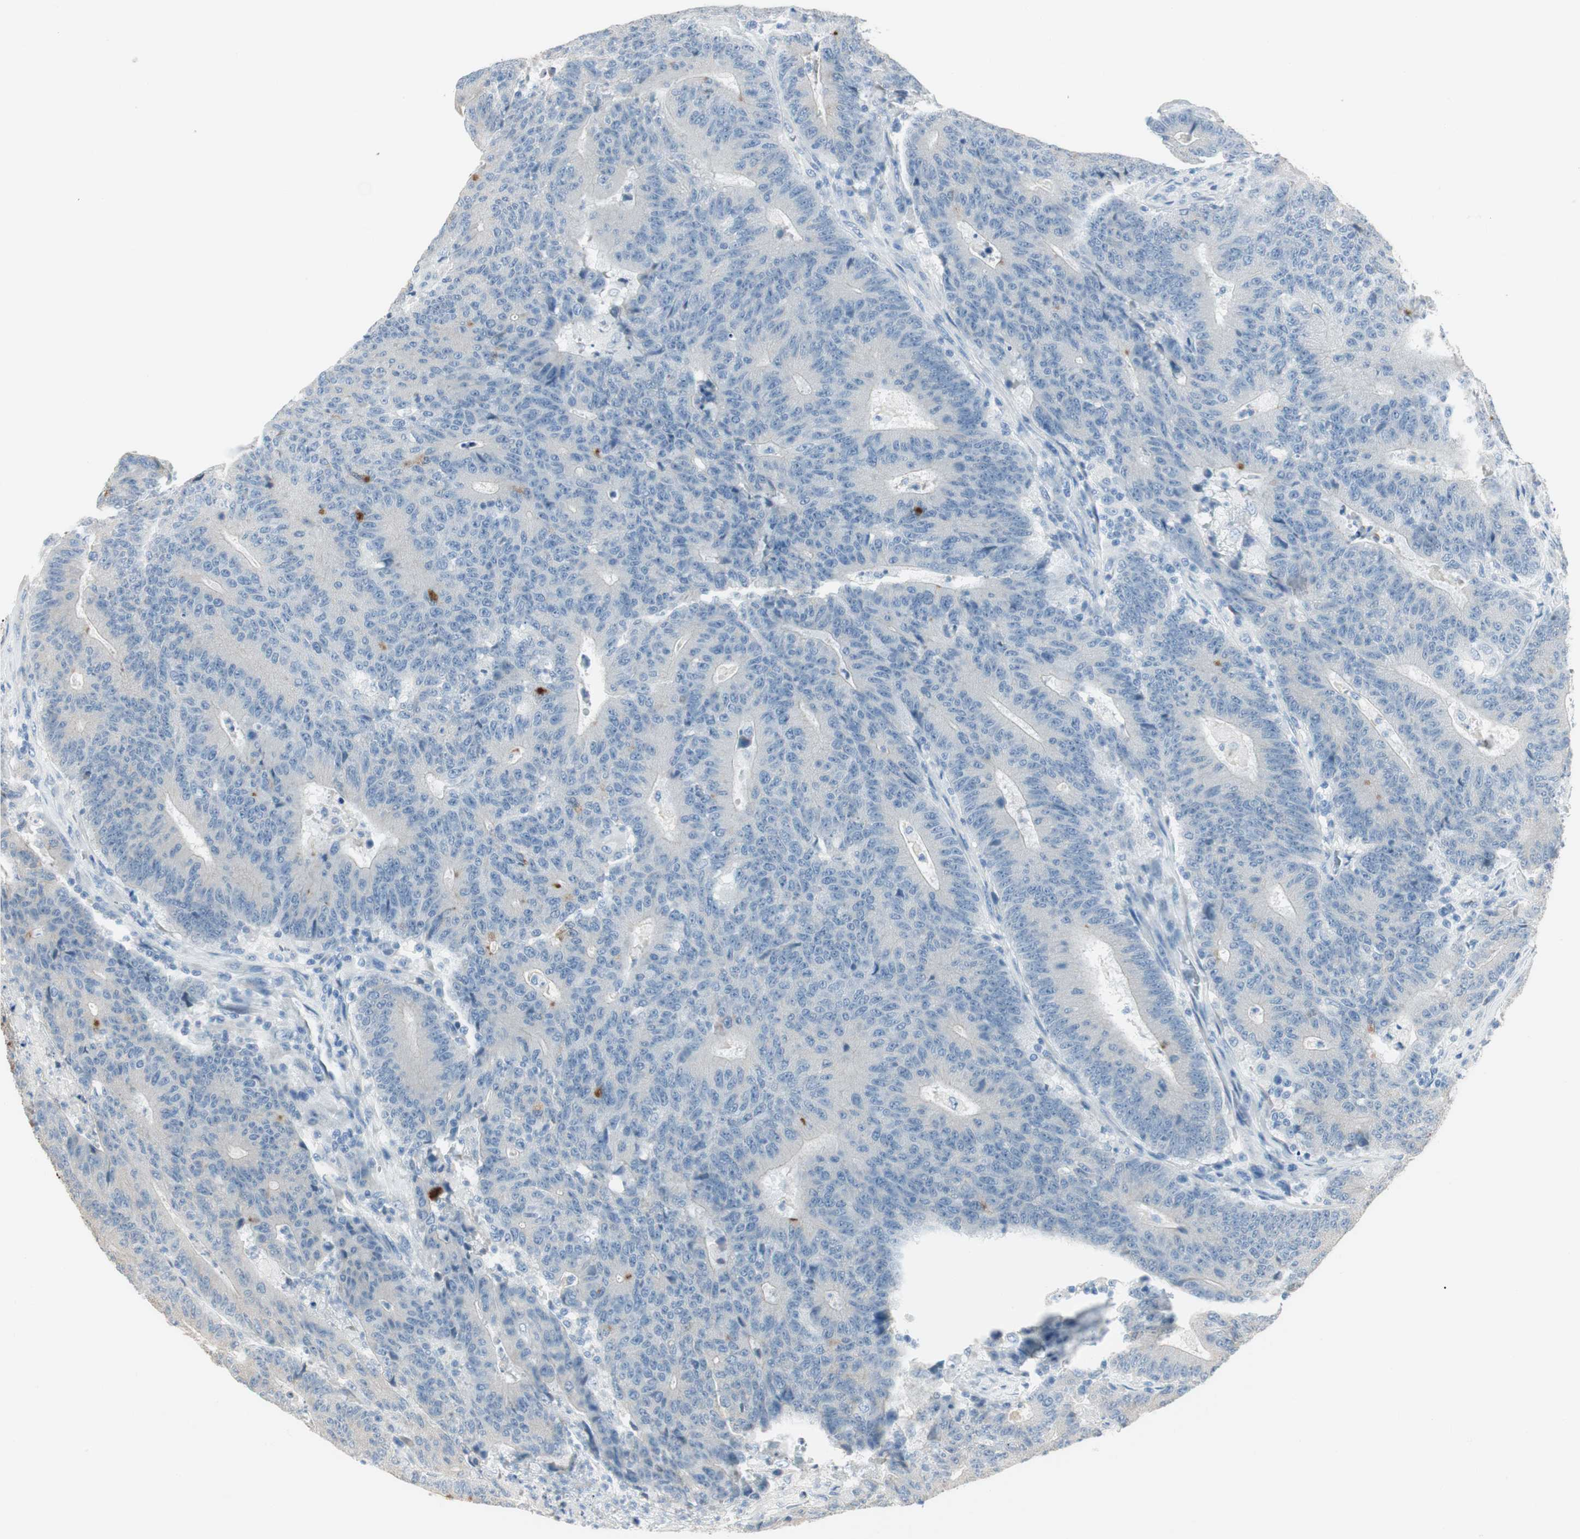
{"staining": {"intensity": "negative", "quantity": "none", "location": "none"}, "tissue": "colorectal cancer", "cell_type": "Tumor cells", "image_type": "cancer", "snomed": [{"axis": "morphology", "description": "Normal tissue, NOS"}, {"axis": "morphology", "description": "Adenocarcinoma, NOS"}, {"axis": "topography", "description": "Colon"}], "caption": "Colorectal adenocarcinoma was stained to show a protein in brown. There is no significant staining in tumor cells.", "gene": "SPINK4", "patient": {"sex": "female", "age": 75}}